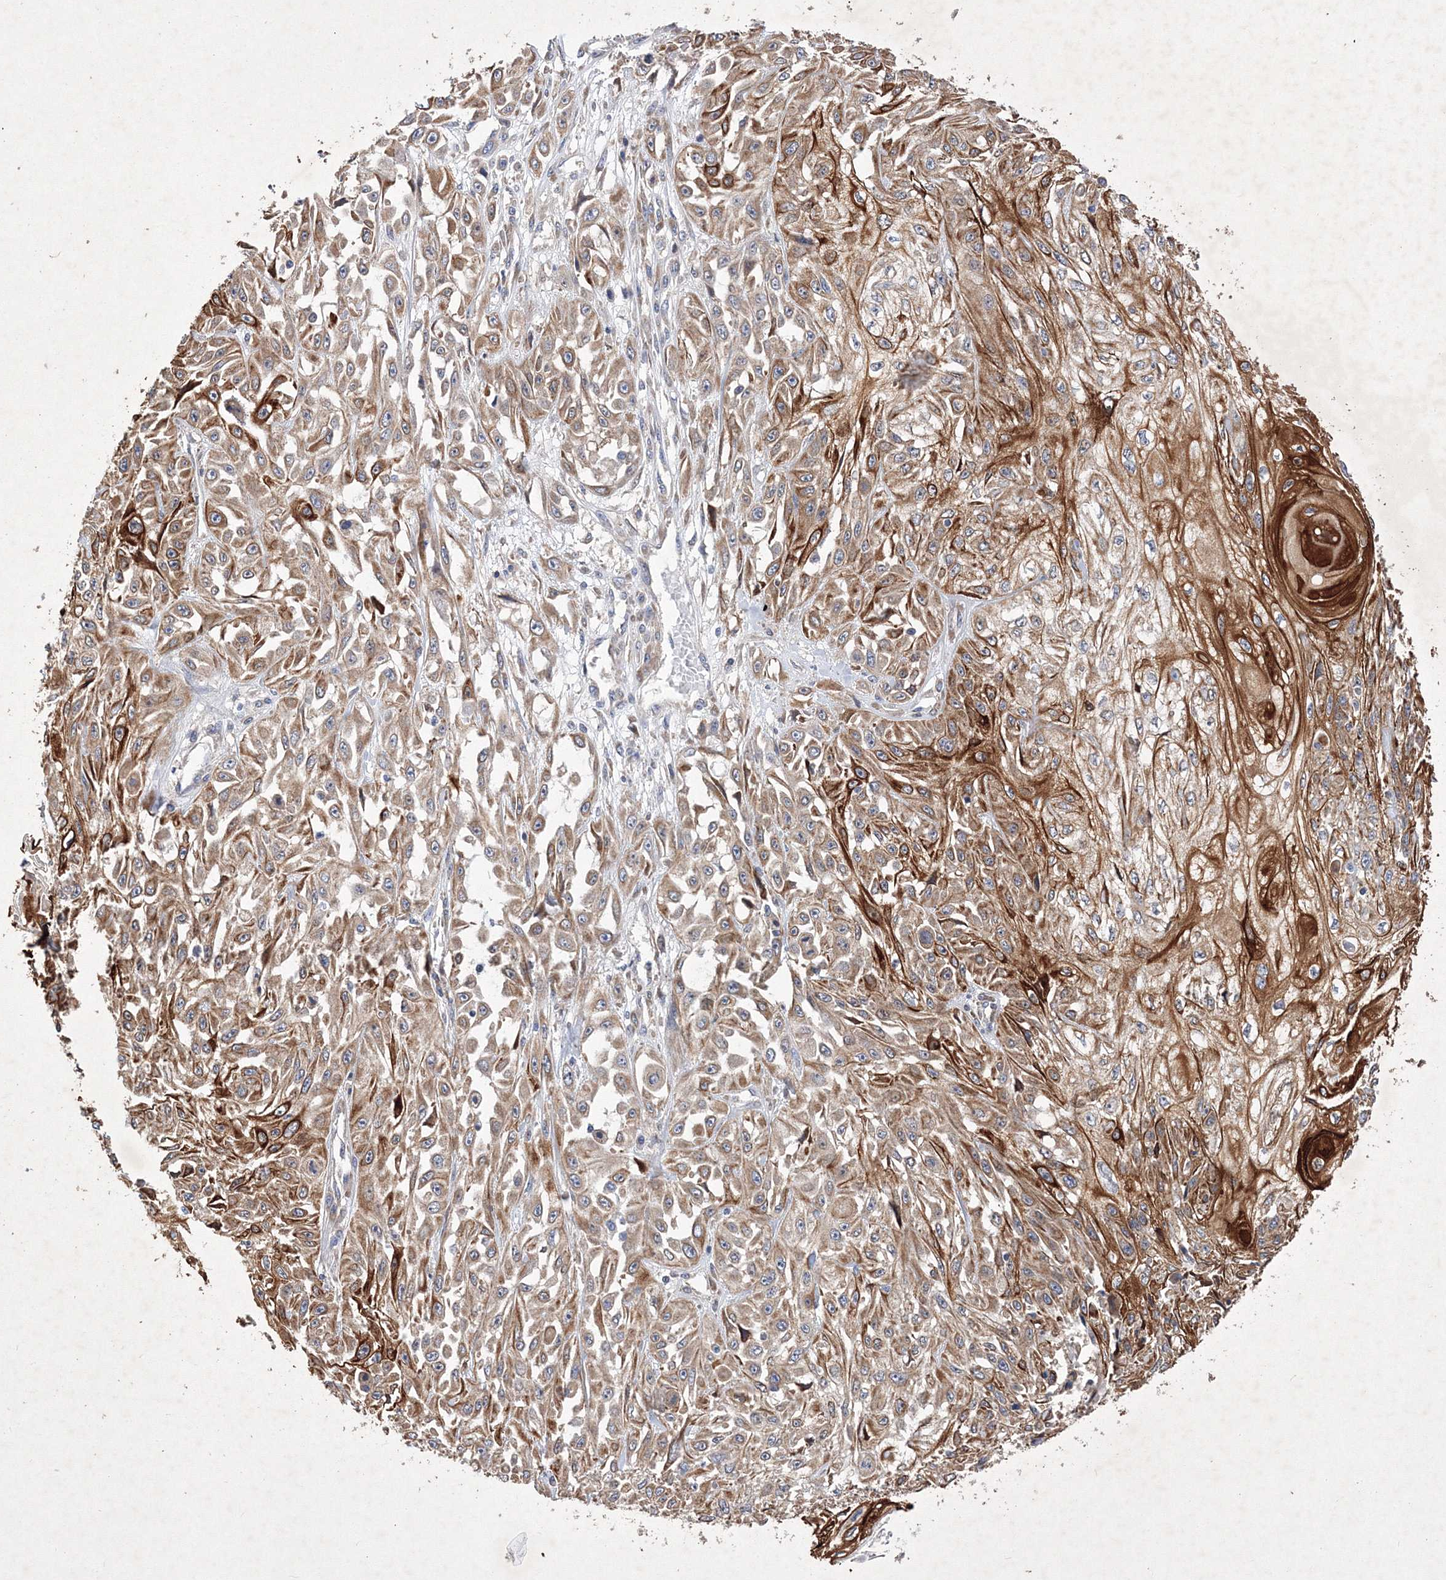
{"staining": {"intensity": "moderate", "quantity": ">75%", "location": "cytoplasmic/membranous"}, "tissue": "skin cancer", "cell_type": "Tumor cells", "image_type": "cancer", "snomed": [{"axis": "morphology", "description": "Squamous cell carcinoma, NOS"}, {"axis": "morphology", "description": "Squamous cell carcinoma, metastatic, NOS"}, {"axis": "topography", "description": "Skin"}, {"axis": "topography", "description": "Lymph node"}], "caption": "Immunohistochemistry (IHC) (DAB (3,3'-diaminobenzidine)) staining of skin cancer (metastatic squamous cell carcinoma) shows moderate cytoplasmic/membranous protein positivity in about >75% of tumor cells.", "gene": "SNX18", "patient": {"sex": "male", "age": 75}}